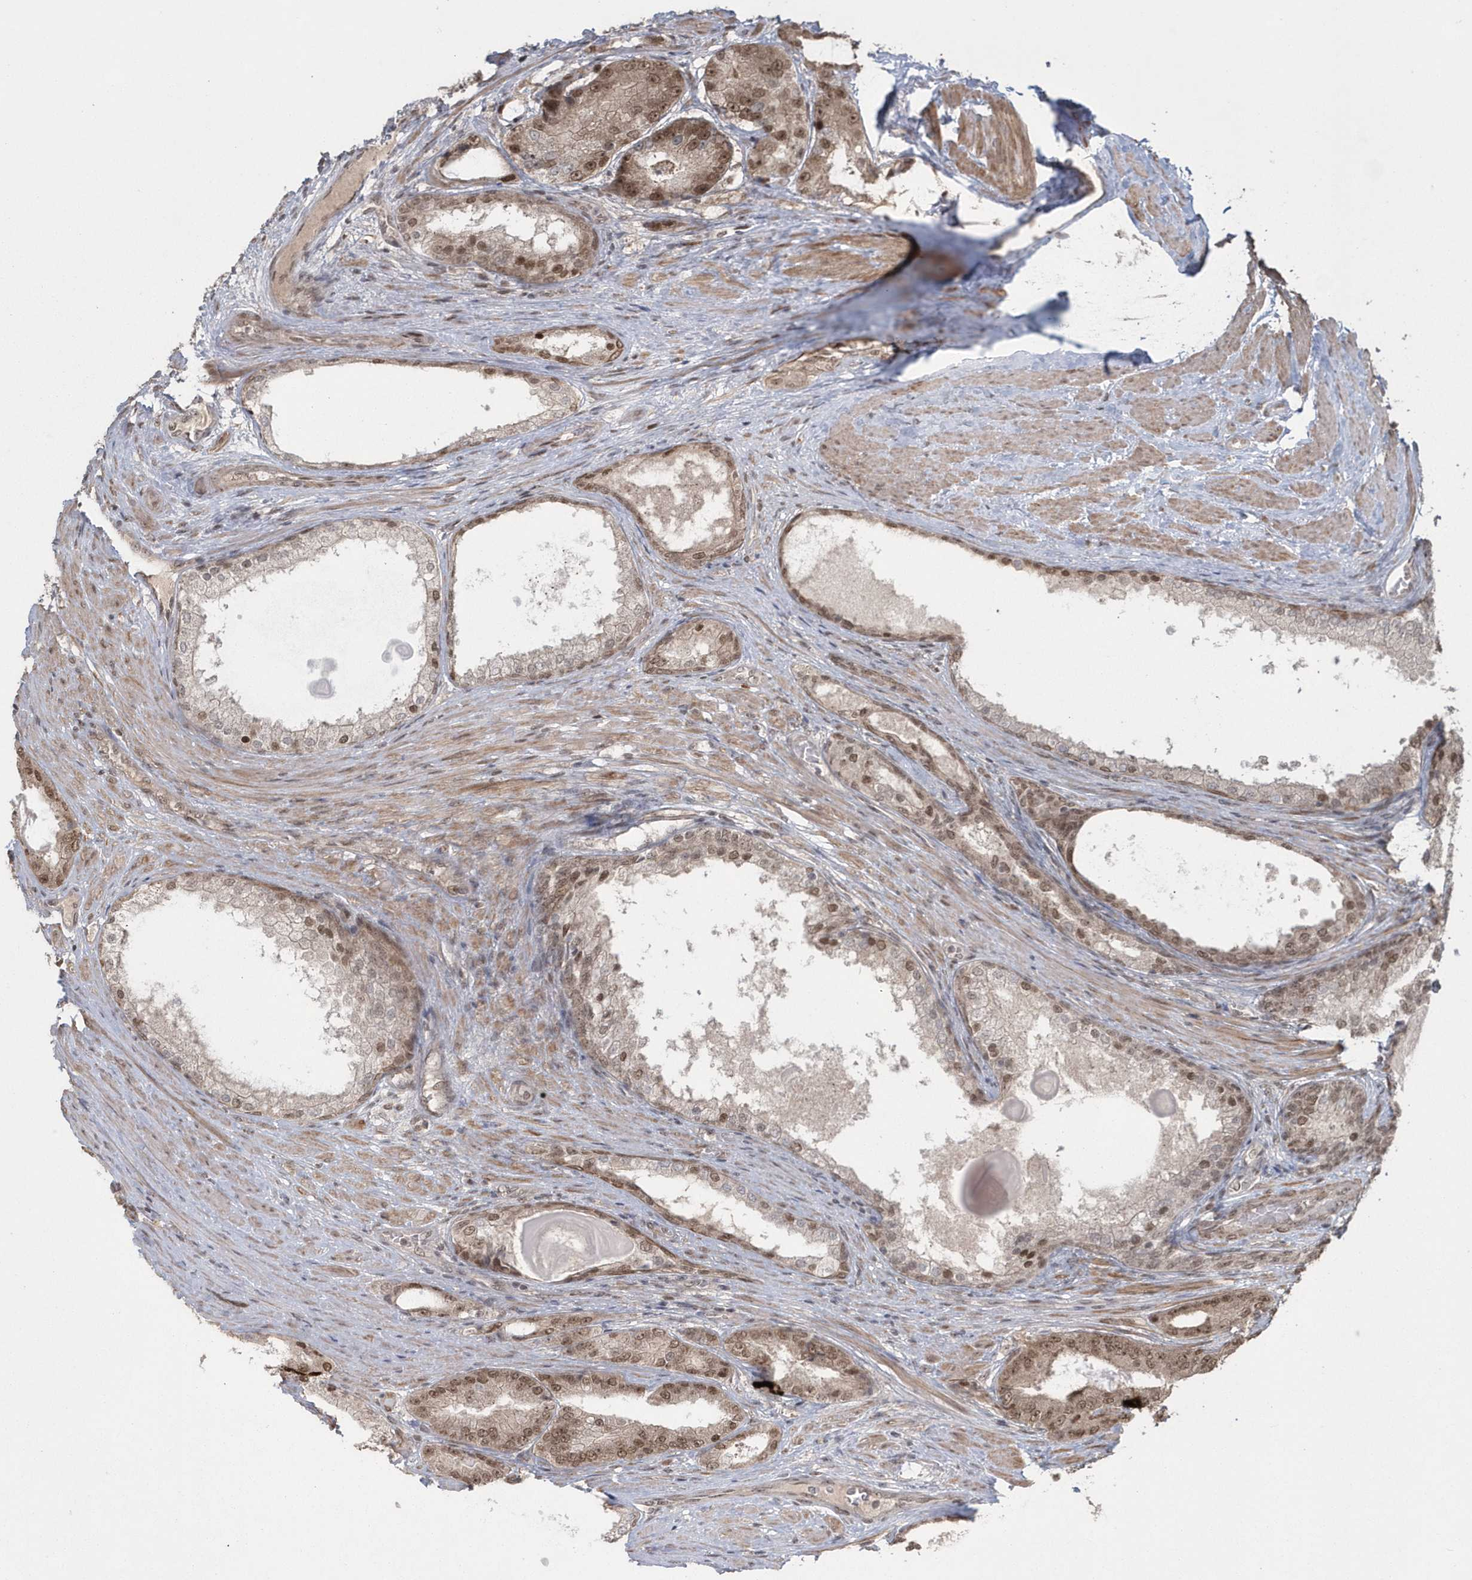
{"staining": {"intensity": "moderate", "quantity": "25%-75%", "location": "nuclear"}, "tissue": "prostate cancer", "cell_type": "Tumor cells", "image_type": "cancer", "snomed": [{"axis": "morphology", "description": "Adenocarcinoma, High grade"}, {"axis": "topography", "description": "Prostate"}], "caption": "Immunohistochemistry of human prostate cancer (high-grade adenocarcinoma) demonstrates medium levels of moderate nuclear positivity in about 25%-75% of tumor cells.", "gene": "EPB41L4A", "patient": {"sex": "male", "age": 60}}